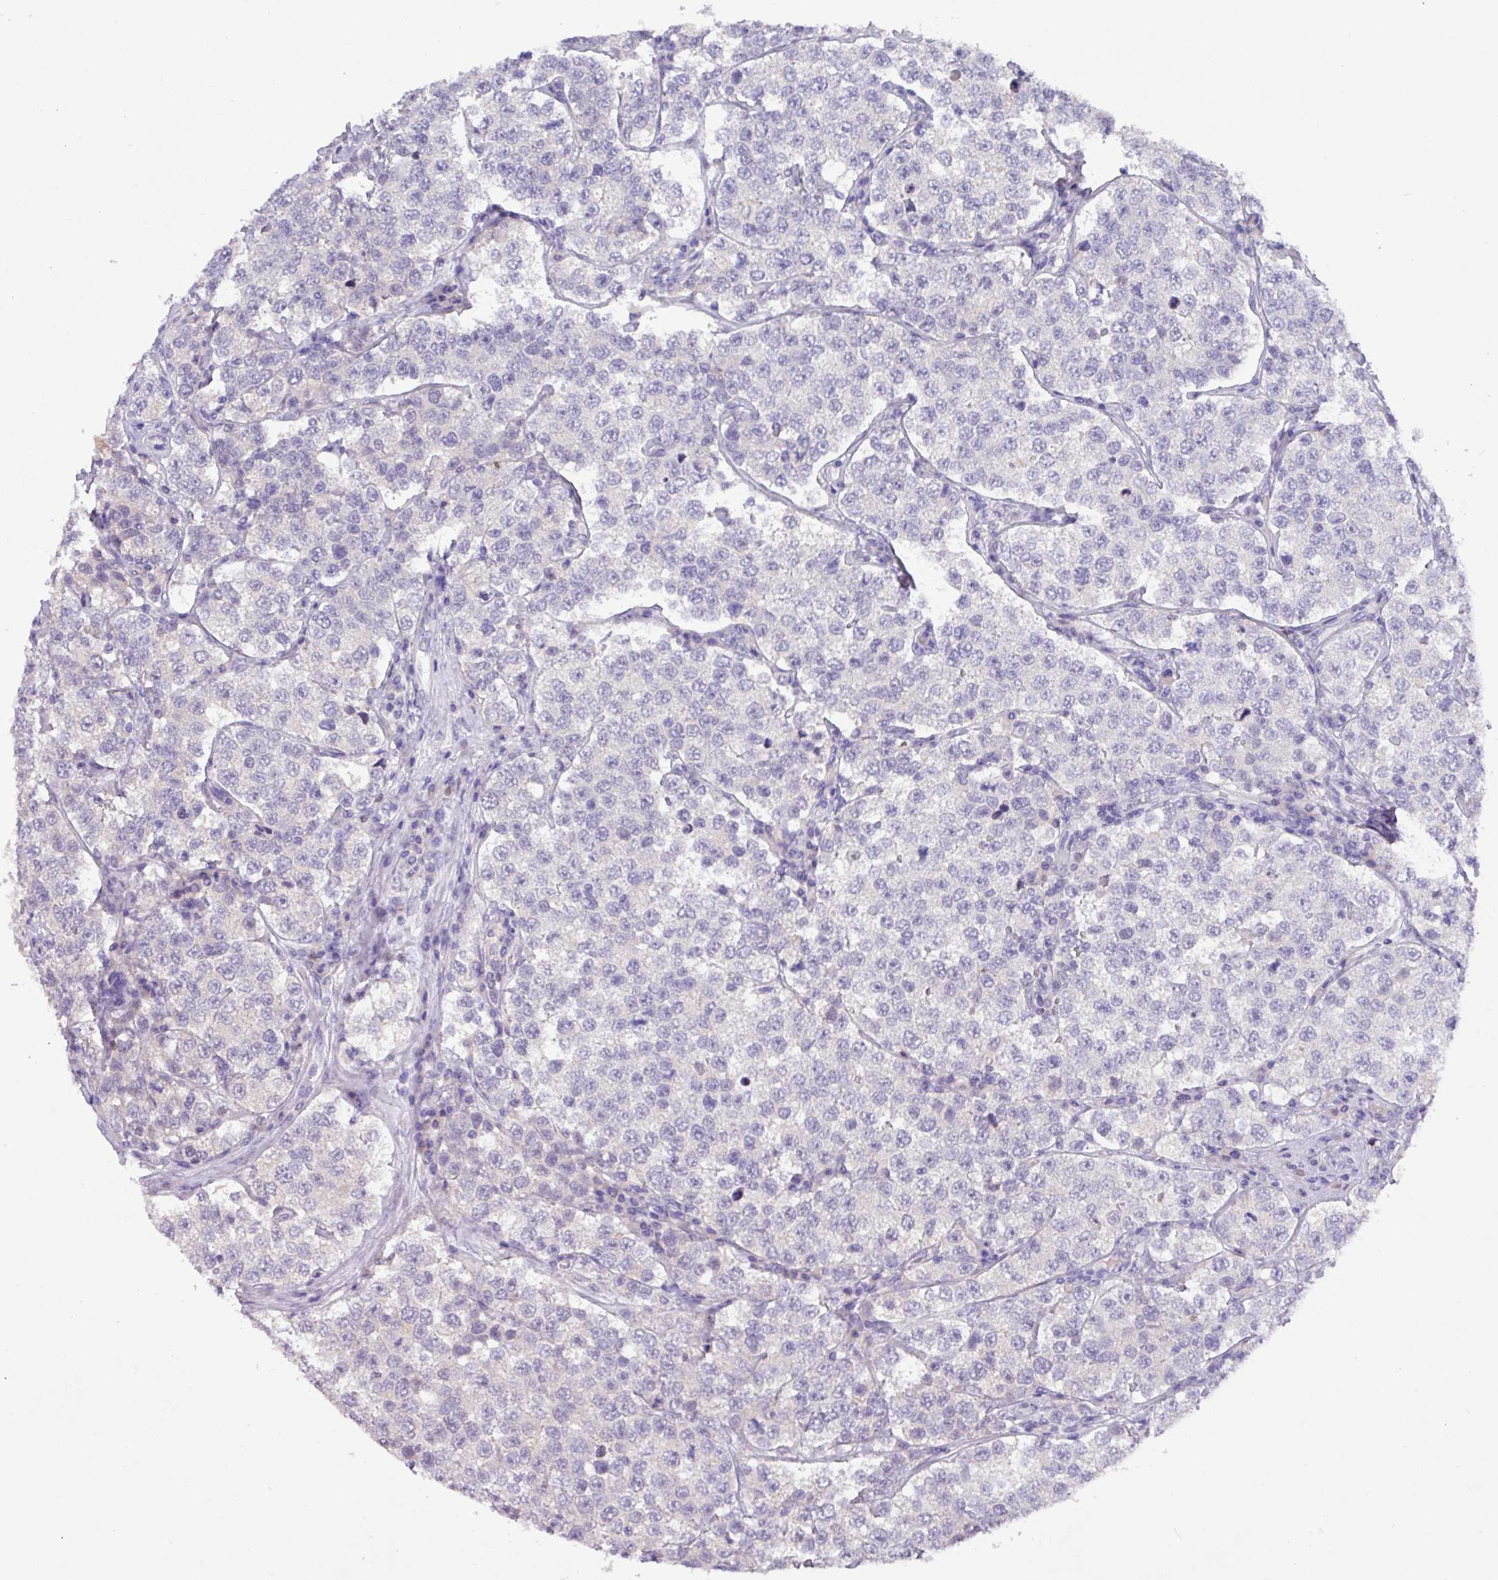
{"staining": {"intensity": "negative", "quantity": "none", "location": "none"}, "tissue": "testis cancer", "cell_type": "Tumor cells", "image_type": "cancer", "snomed": [{"axis": "morphology", "description": "Seminoma, NOS"}, {"axis": "topography", "description": "Testis"}], "caption": "Human testis cancer stained for a protein using immunohistochemistry demonstrates no staining in tumor cells.", "gene": "PAX8", "patient": {"sex": "male", "age": 34}}